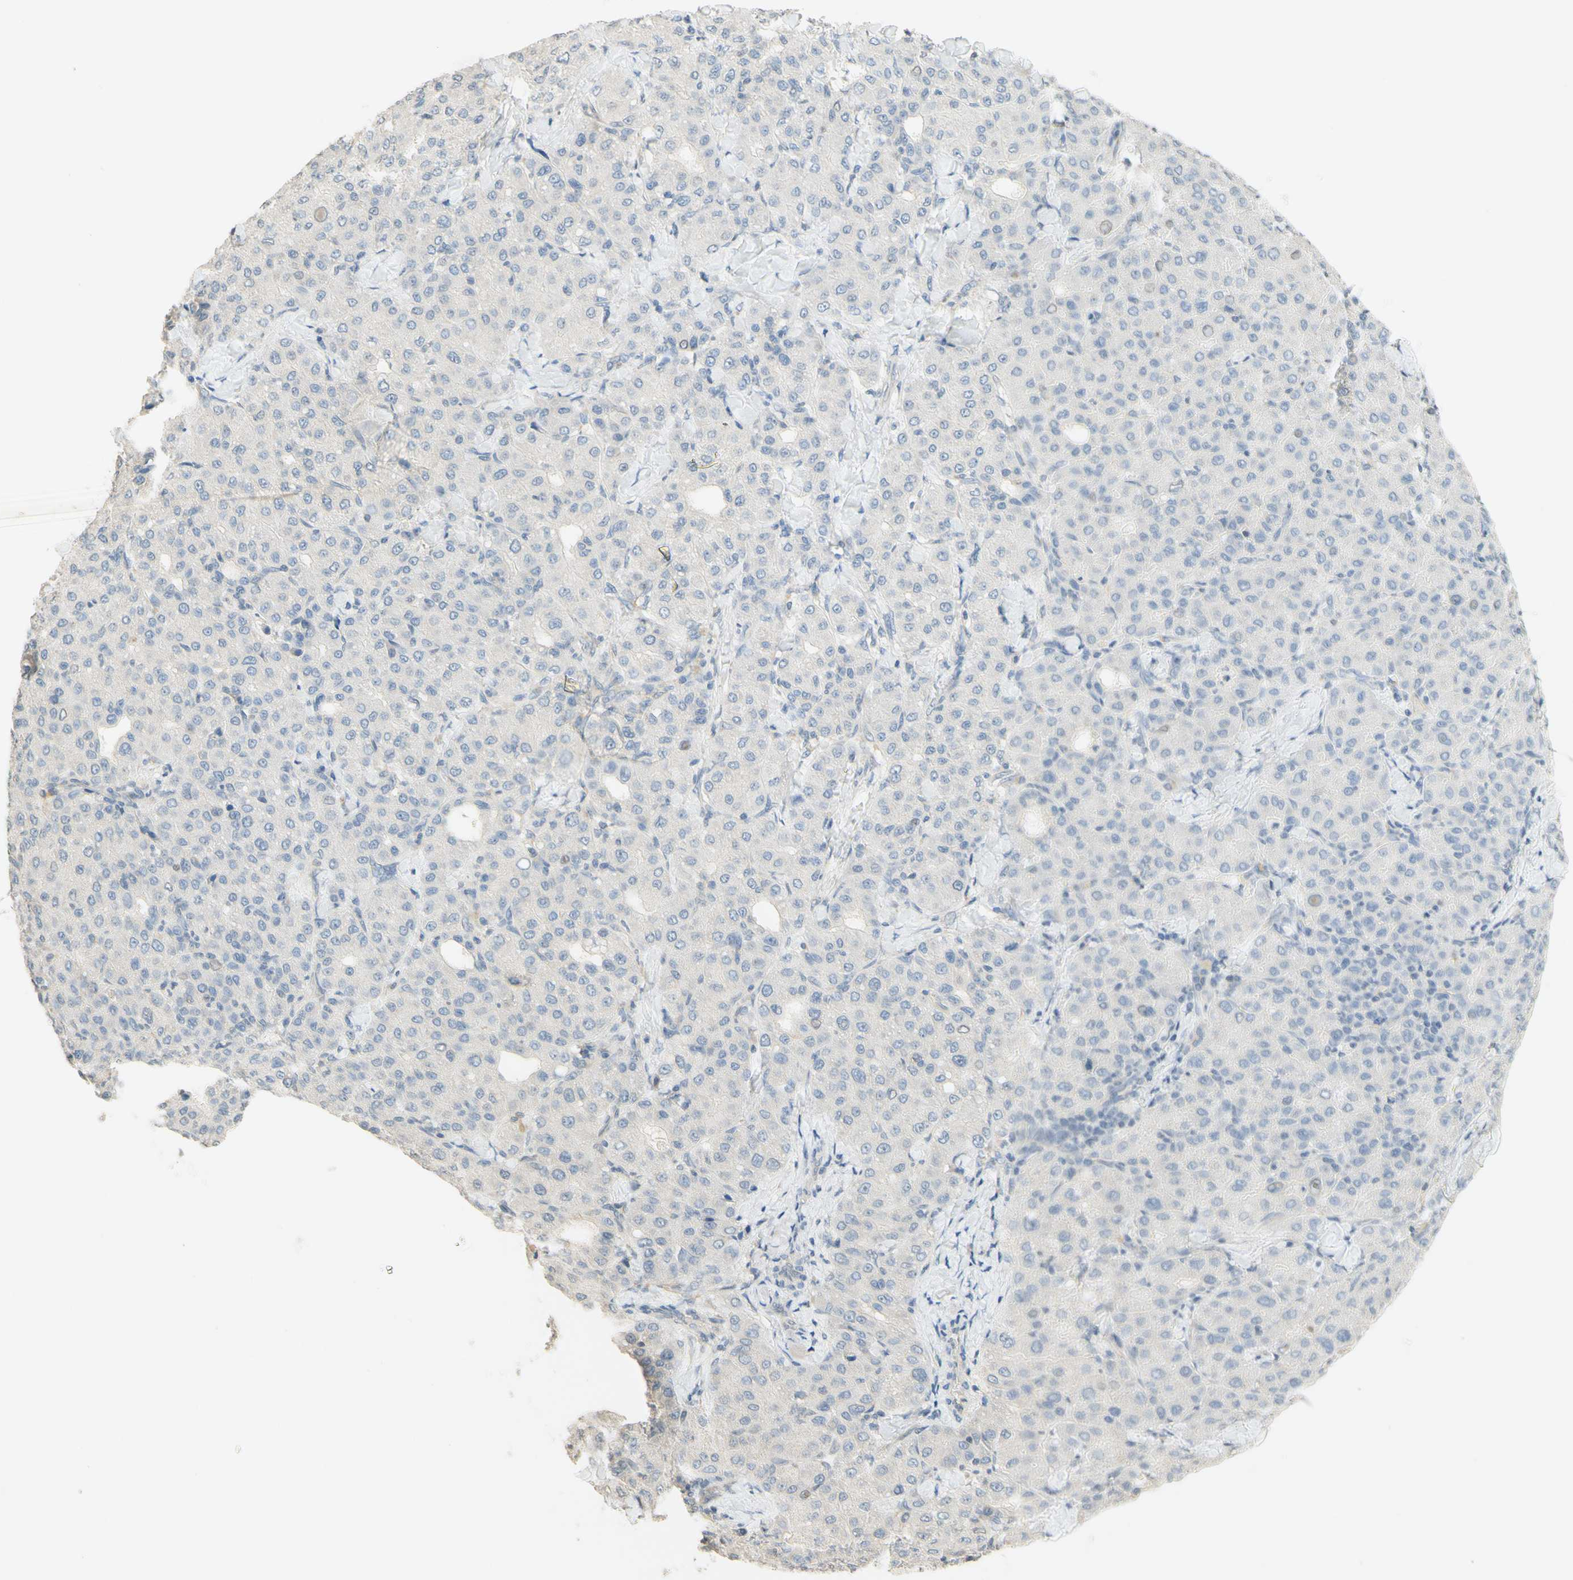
{"staining": {"intensity": "negative", "quantity": "none", "location": "none"}, "tissue": "liver cancer", "cell_type": "Tumor cells", "image_type": "cancer", "snomed": [{"axis": "morphology", "description": "Carcinoma, Hepatocellular, NOS"}, {"axis": "topography", "description": "Liver"}], "caption": "Immunohistochemistry image of human liver cancer stained for a protein (brown), which demonstrates no positivity in tumor cells.", "gene": "MAG", "patient": {"sex": "male", "age": 65}}